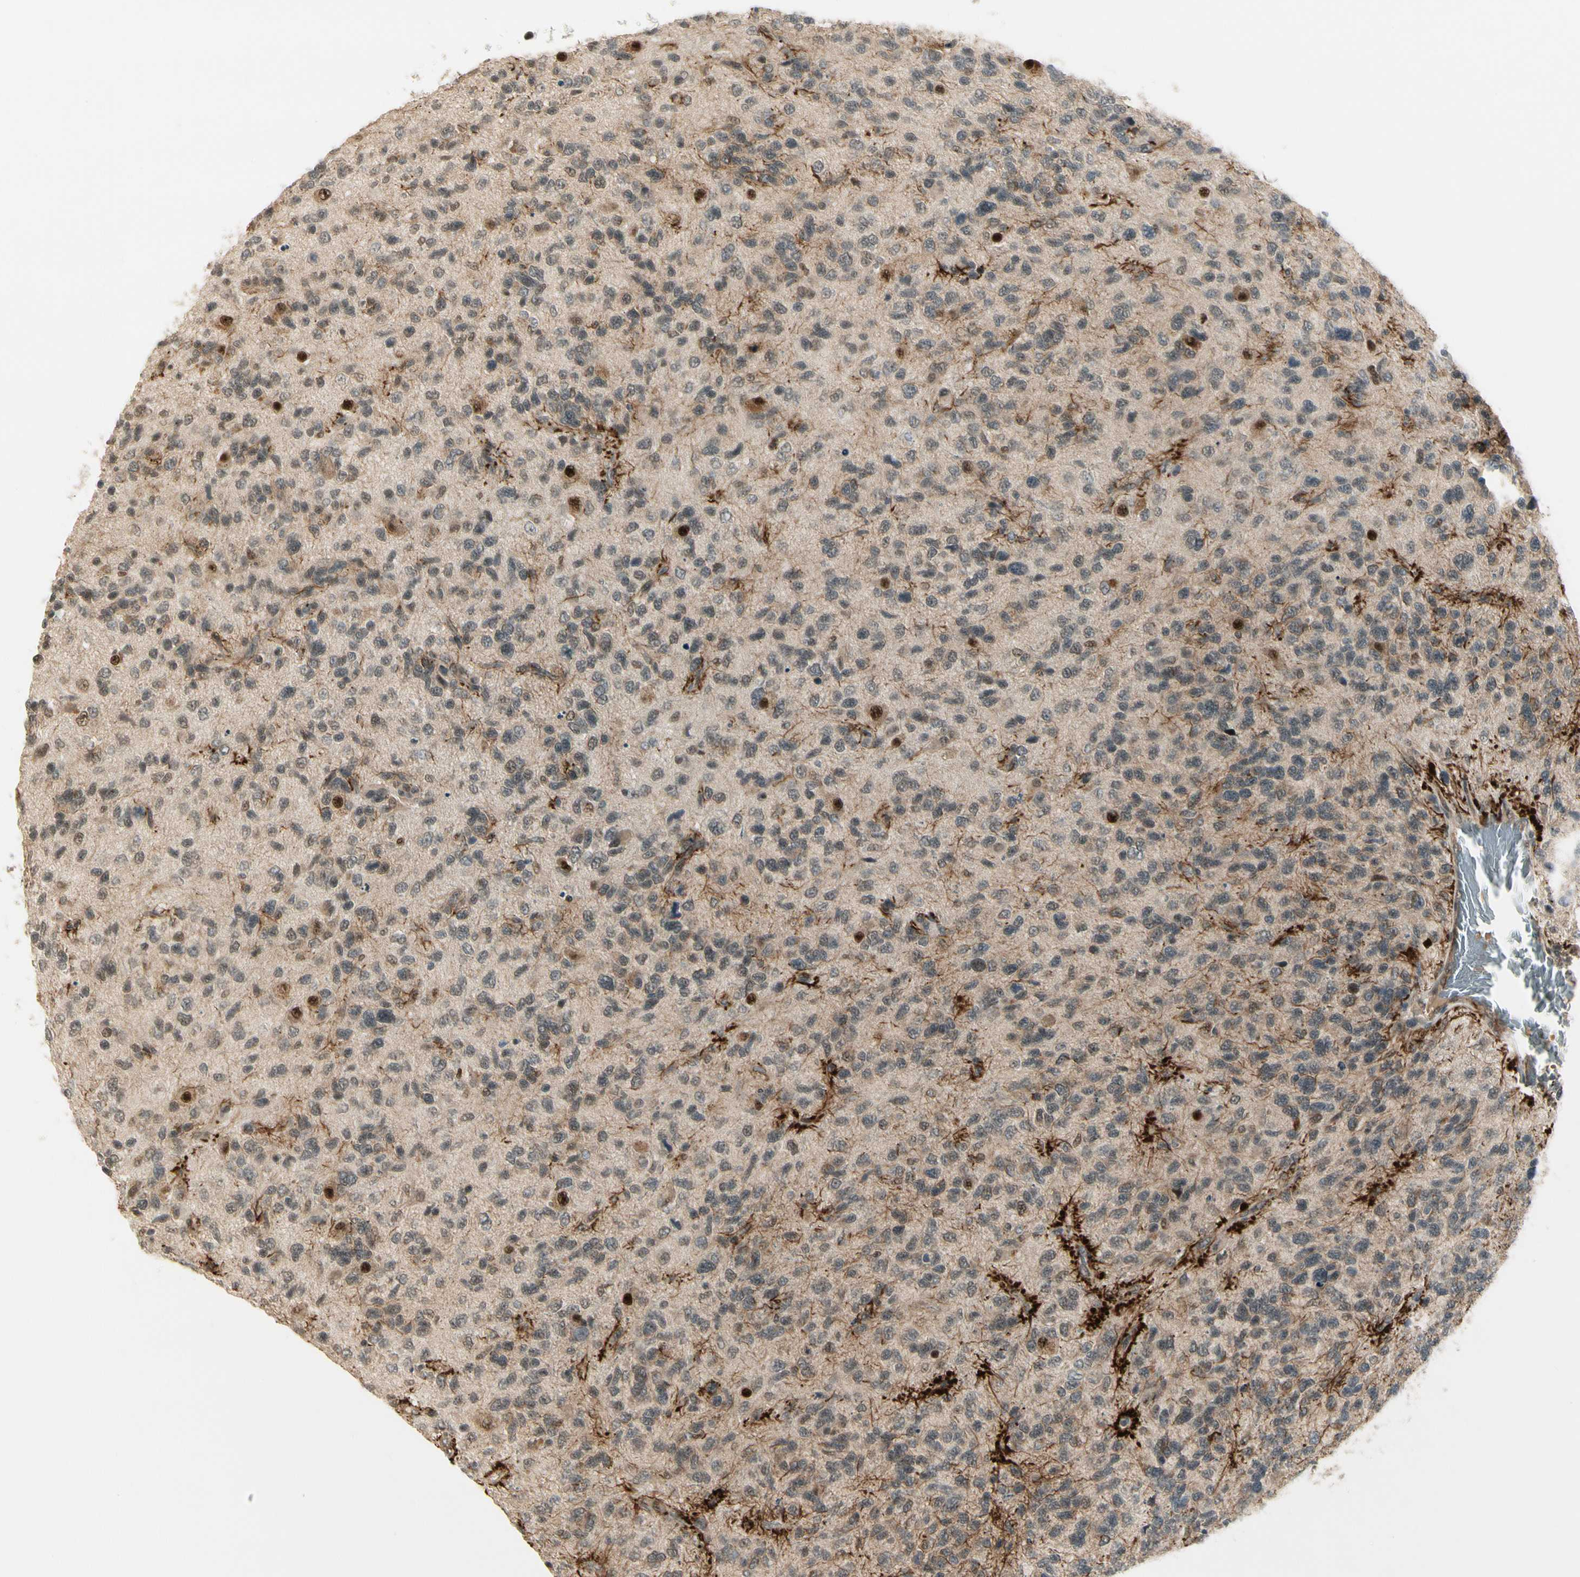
{"staining": {"intensity": "negative", "quantity": "none", "location": "none"}, "tissue": "glioma", "cell_type": "Tumor cells", "image_type": "cancer", "snomed": [{"axis": "morphology", "description": "Glioma, malignant, High grade"}, {"axis": "topography", "description": "Brain"}], "caption": "Micrograph shows no protein expression in tumor cells of malignant glioma (high-grade) tissue. (DAB immunohistochemistry, high magnification).", "gene": "CDK11A", "patient": {"sex": "female", "age": 58}}